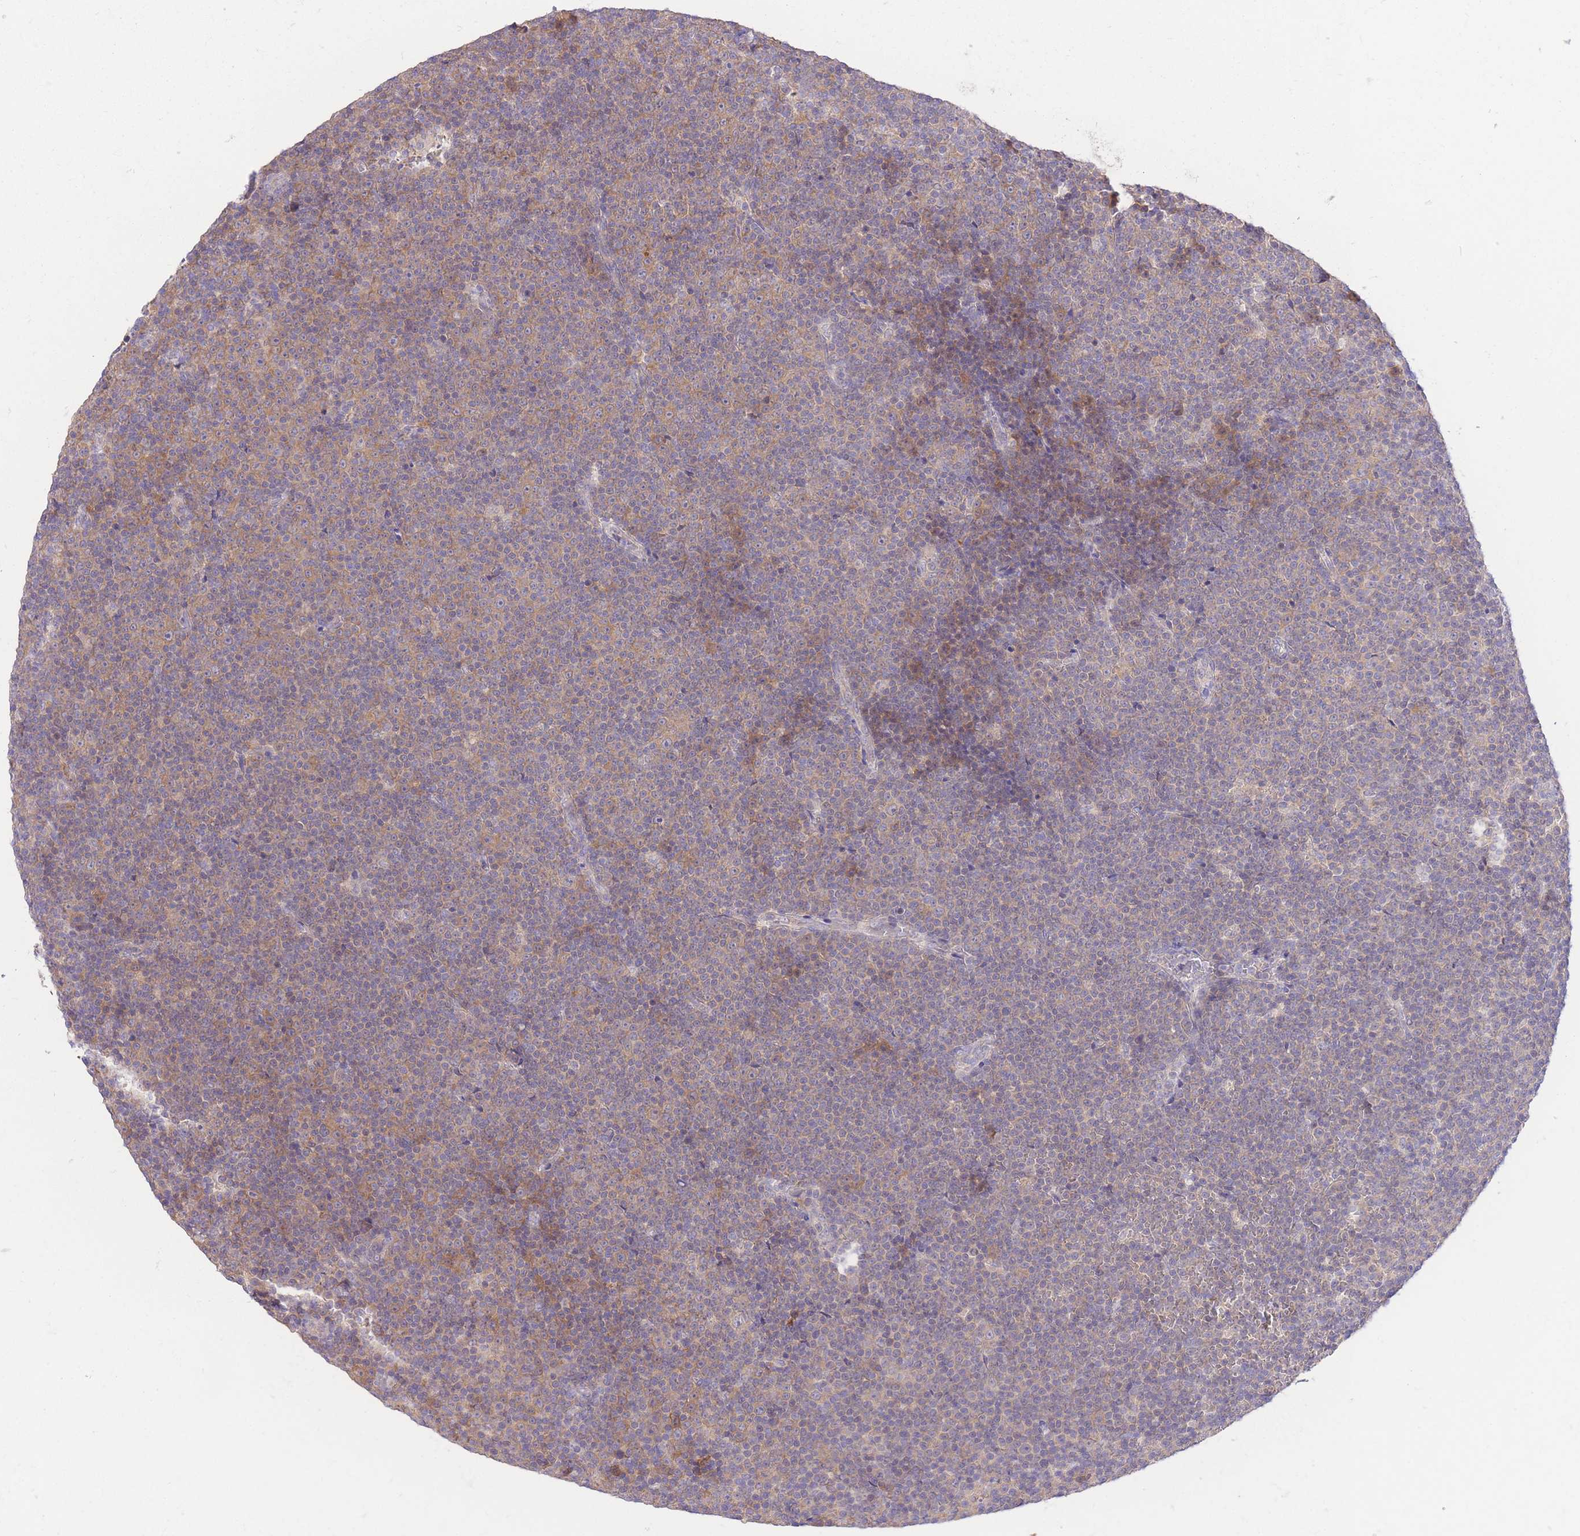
{"staining": {"intensity": "weak", "quantity": ">75%", "location": "cytoplasmic/membranous"}, "tissue": "lymphoma", "cell_type": "Tumor cells", "image_type": "cancer", "snomed": [{"axis": "morphology", "description": "Malignant lymphoma, non-Hodgkin's type, Low grade"}, {"axis": "topography", "description": "Lymph node"}], "caption": "Immunohistochemistry (IHC) micrograph of low-grade malignant lymphoma, non-Hodgkin's type stained for a protein (brown), which demonstrates low levels of weak cytoplasmic/membranous staining in approximately >75% of tumor cells.", "gene": "LIPH", "patient": {"sex": "female", "age": 67}}